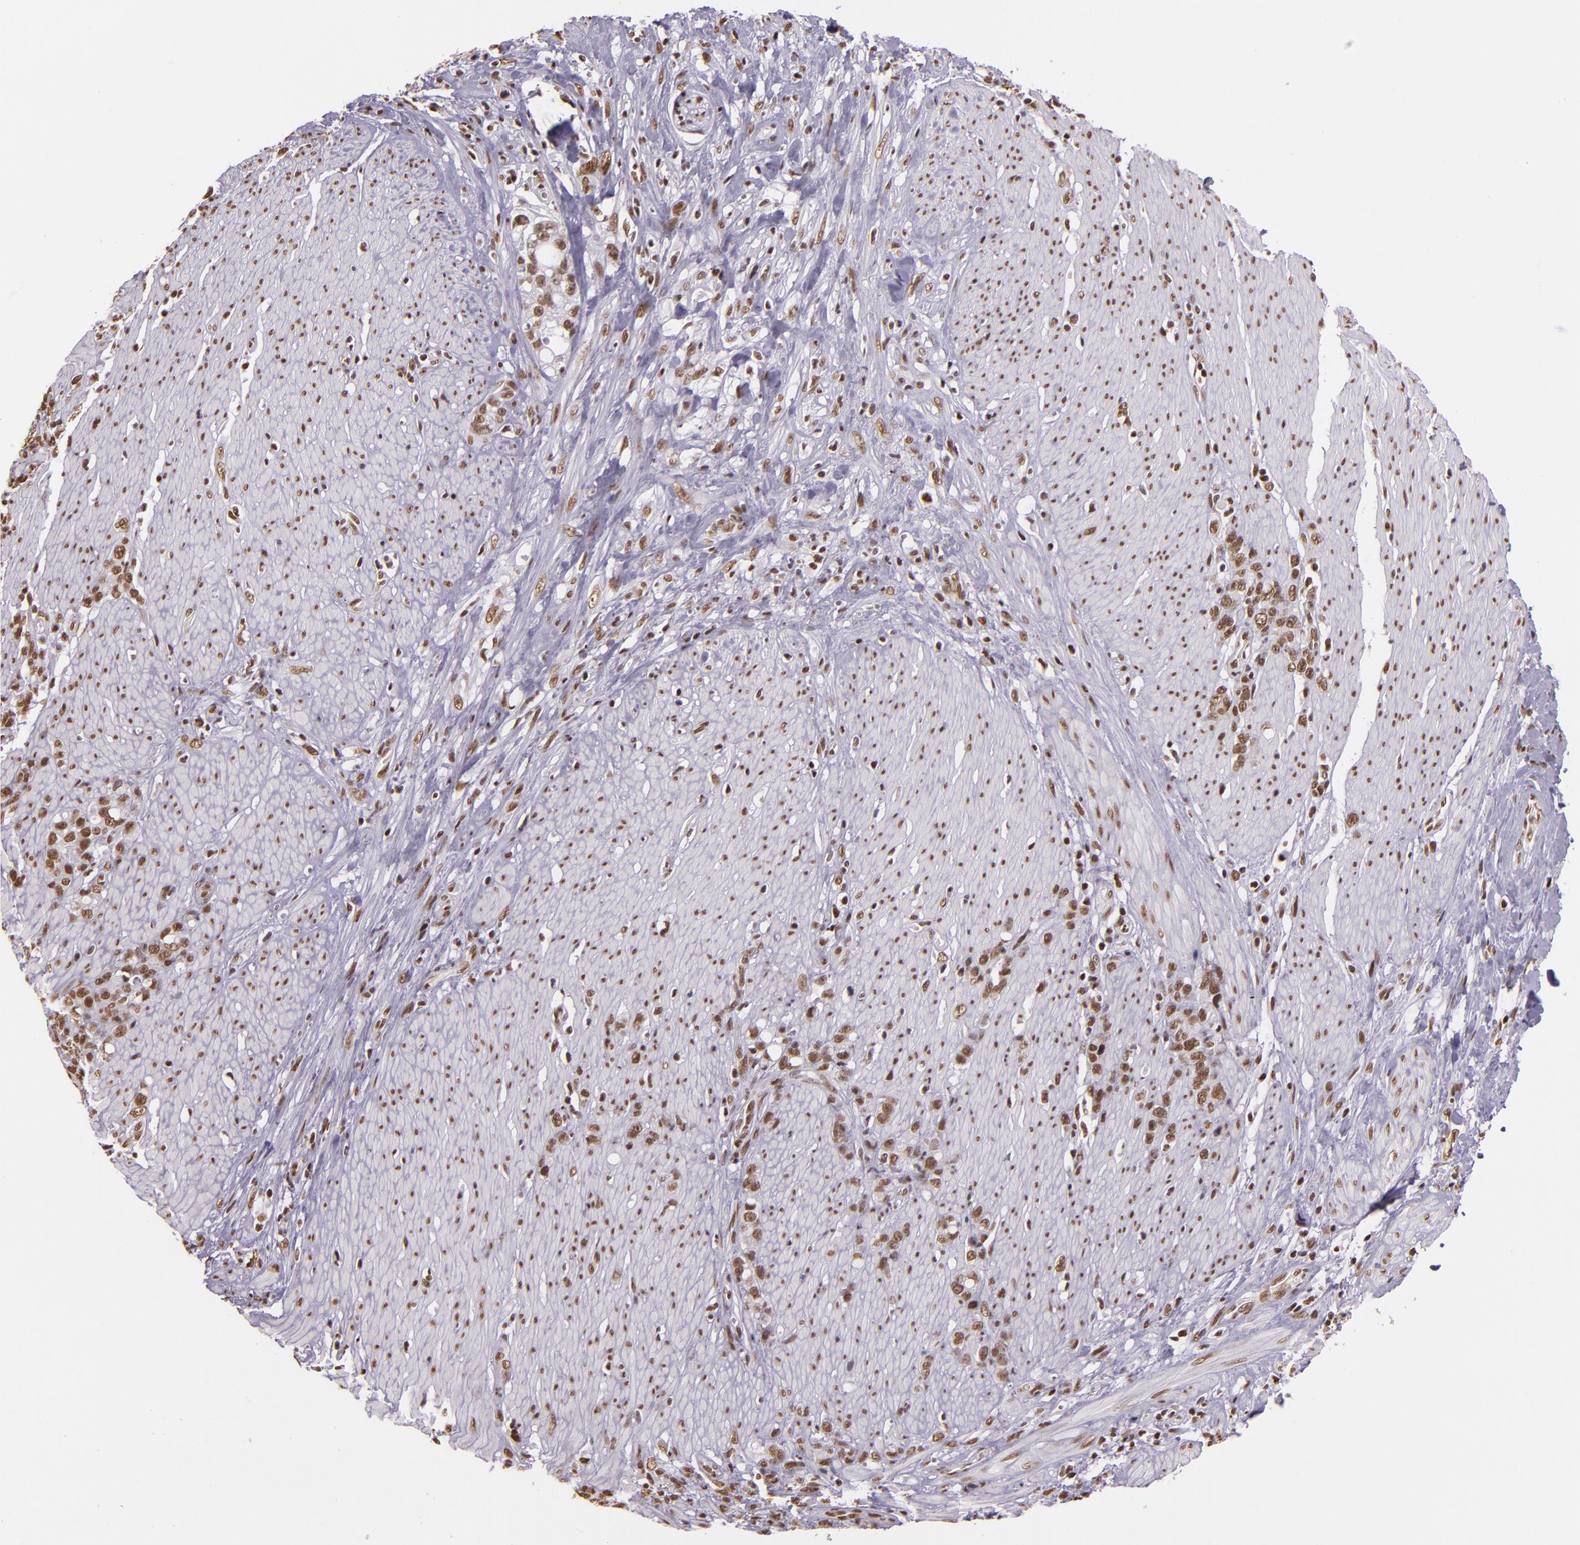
{"staining": {"intensity": "moderate", "quantity": ">75%", "location": "nuclear"}, "tissue": "stomach cancer", "cell_type": "Tumor cells", "image_type": "cancer", "snomed": [{"axis": "morphology", "description": "Adenocarcinoma, NOS"}, {"axis": "topography", "description": "Stomach, lower"}], "caption": "Moderate nuclear expression for a protein is present in about >75% of tumor cells of adenocarcinoma (stomach) using immunohistochemistry.", "gene": "USF1", "patient": {"sex": "male", "age": 88}}